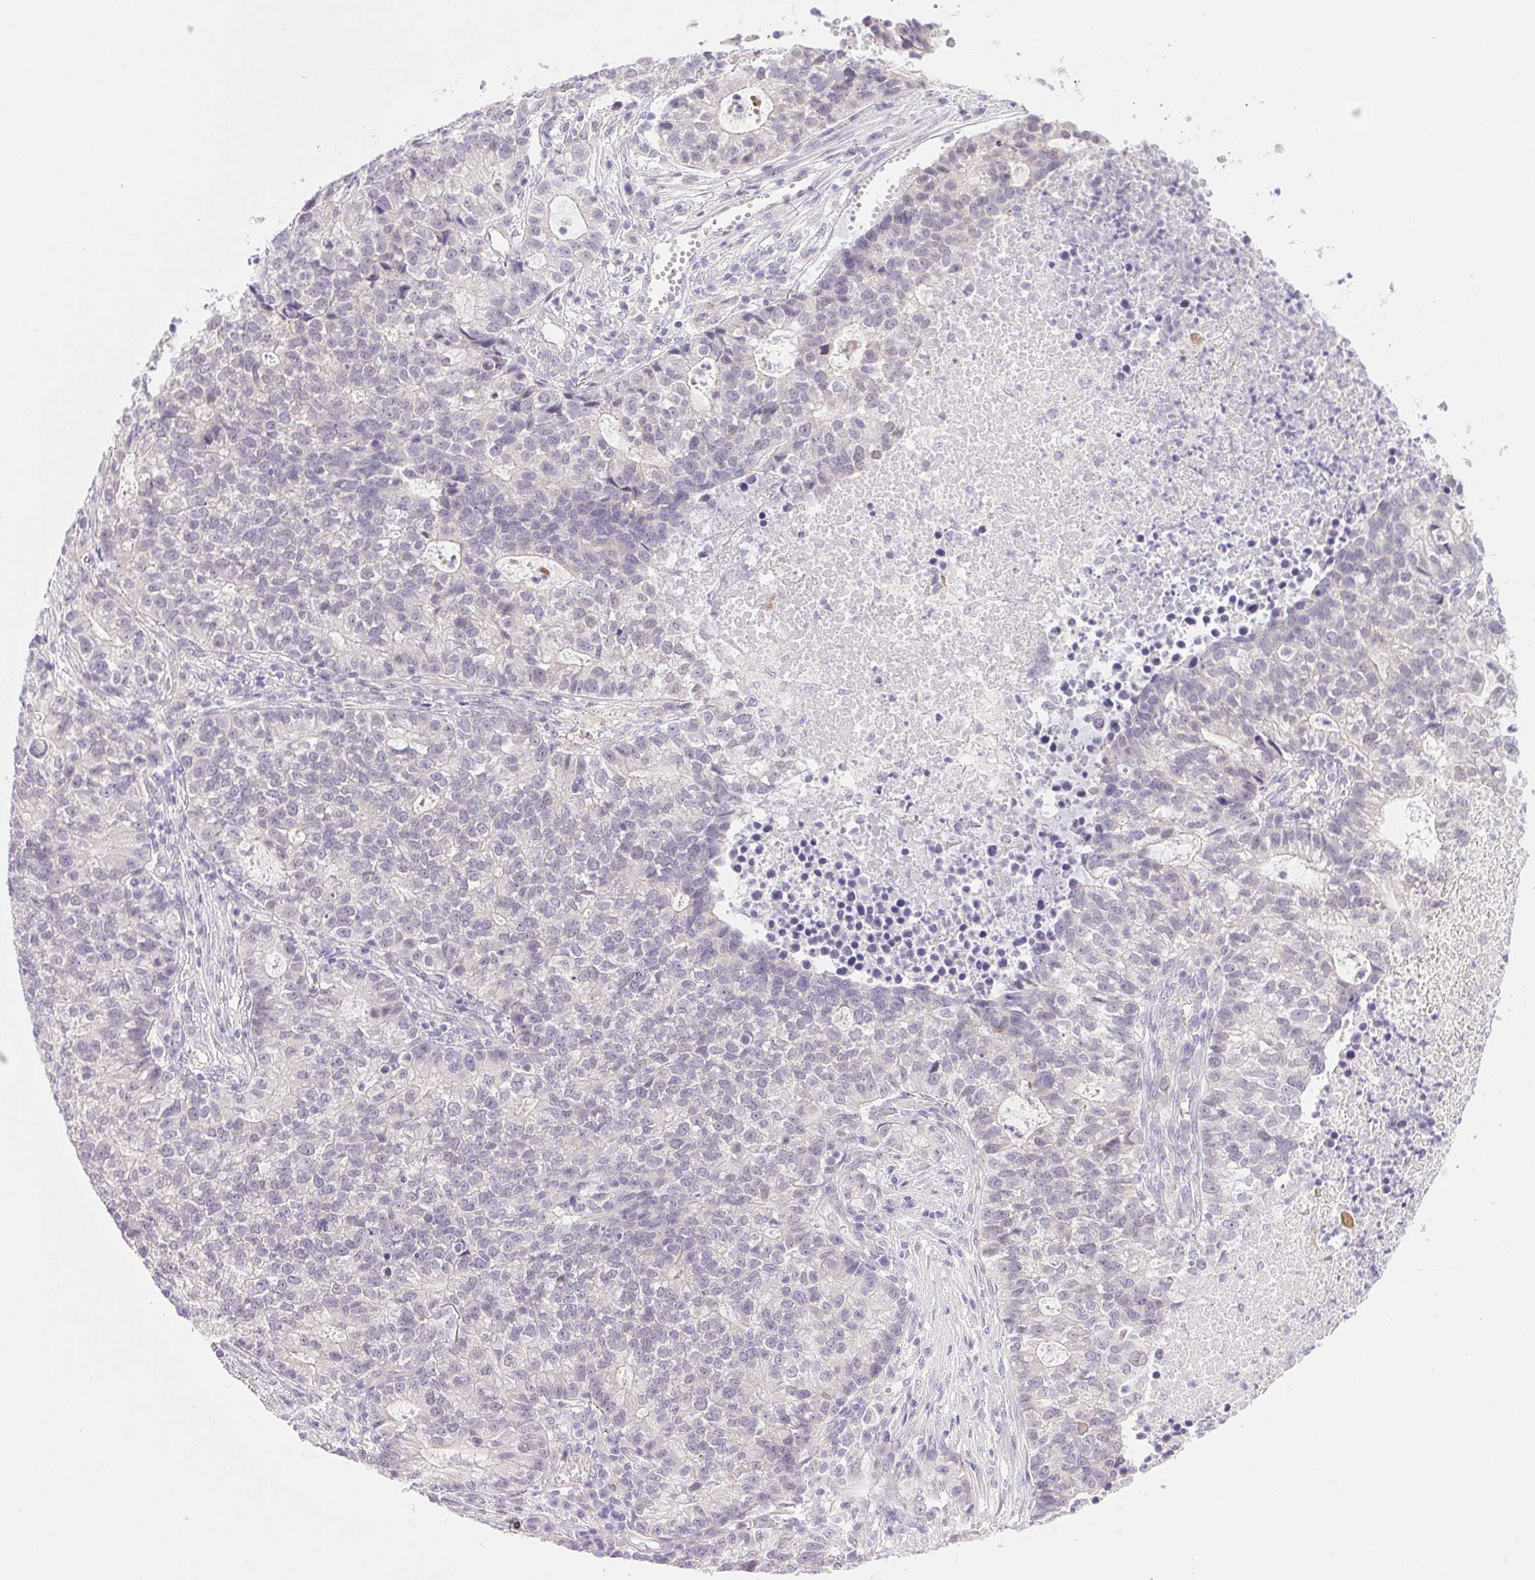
{"staining": {"intensity": "negative", "quantity": "none", "location": "none"}, "tissue": "lung cancer", "cell_type": "Tumor cells", "image_type": "cancer", "snomed": [{"axis": "morphology", "description": "Adenocarcinoma, NOS"}, {"axis": "topography", "description": "Lung"}], "caption": "Tumor cells show no significant expression in lung cancer.", "gene": "CTNND2", "patient": {"sex": "male", "age": 57}}